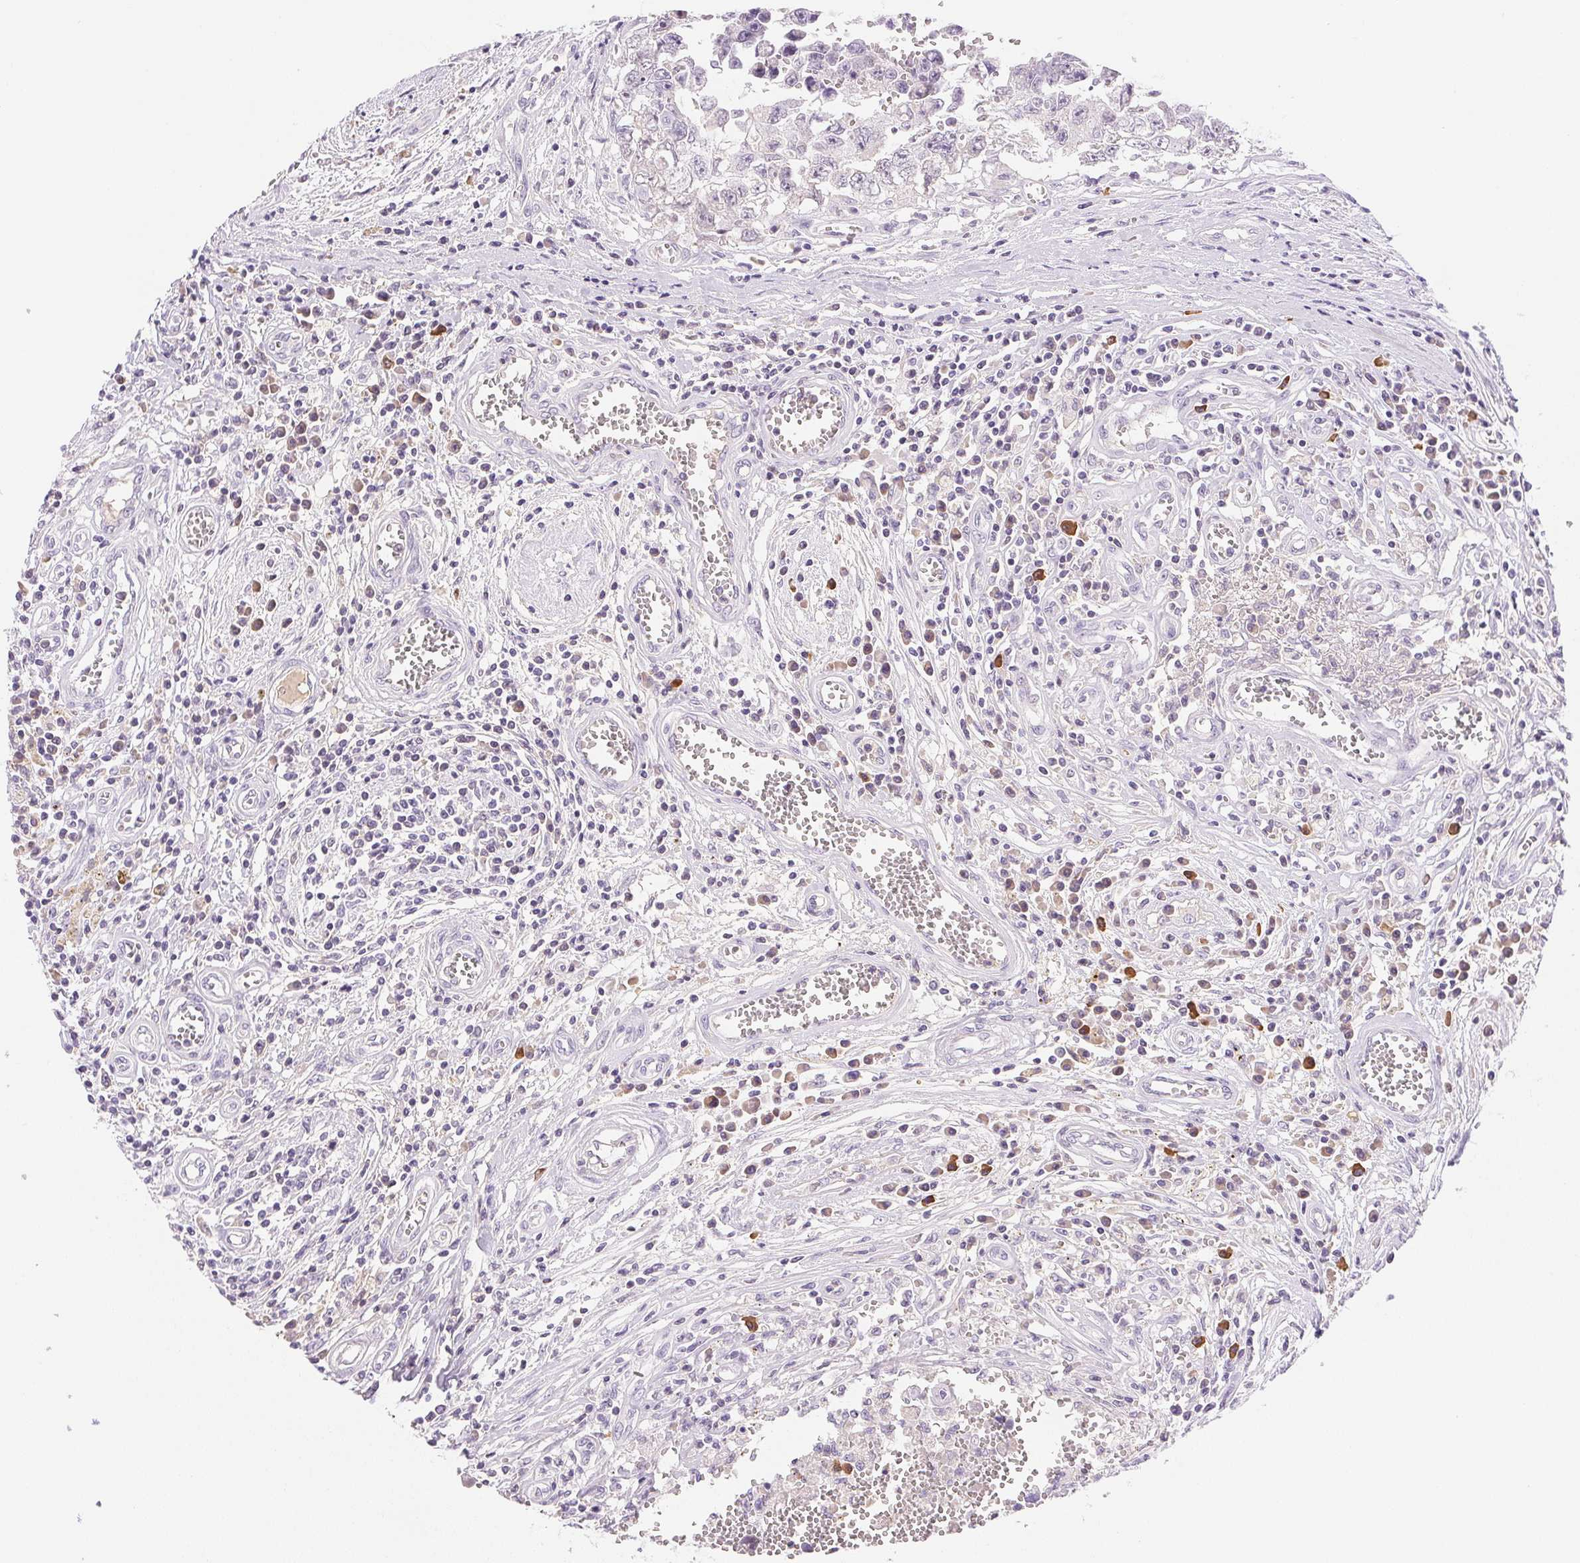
{"staining": {"intensity": "negative", "quantity": "none", "location": "none"}, "tissue": "testis cancer", "cell_type": "Tumor cells", "image_type": "cancer", "snomed": [{"axis": "morphology", "description": "Carcinoma, Embryonal, NOS"}, {"axis": "topography", "description": "Testis"}], "caption": "An image of human testis cancer (embryonal carcinoma) is negative for staining in tumor cells.", "gene": "IFIT1B", "patient": {"sex": "male", "age": 36}}